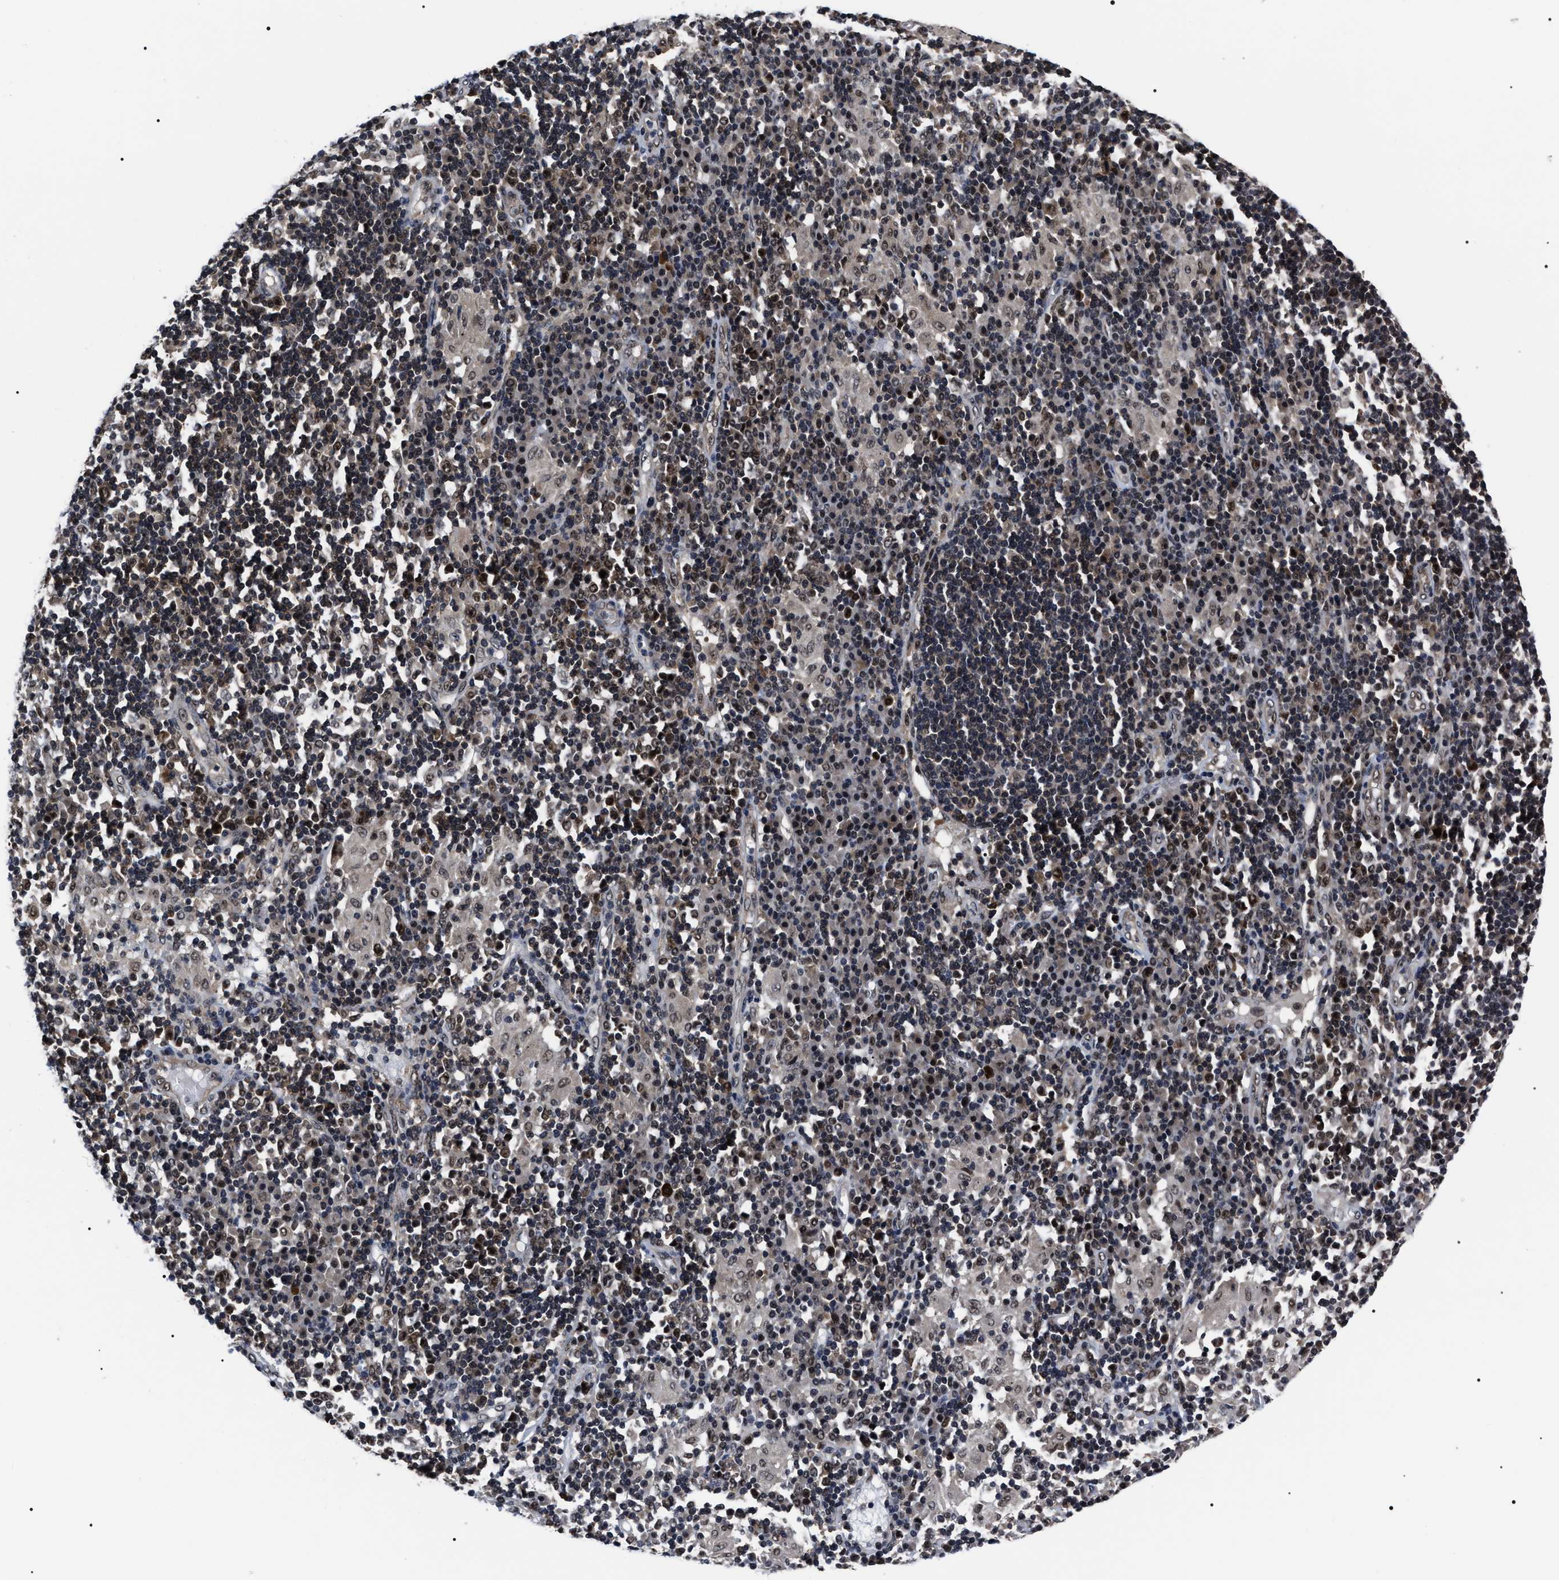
{"staining": {"intensity": "moderate", "quantity": ">75%", "location": "nuclear"}, "tissue": "soft tissue", "cell_type": "Chondrocytes", "image_type": "normal", "snomed": [{"axis": "morphology", "description": "Normal tissue, NOS"}, {"axis": "morphology", "description": "Adenocarcinoma, NOS"}, {"axis": "topography", "description": "Esophagus"}], "caption": "Immunohistochemical staining of benign soft tissue exhibits >75% levels of moderate nuclear protein staining in approximately >75% of chondrocytes.", "gene": "CSNK2A1", "patient": {"sex": "male", "age": 62}}